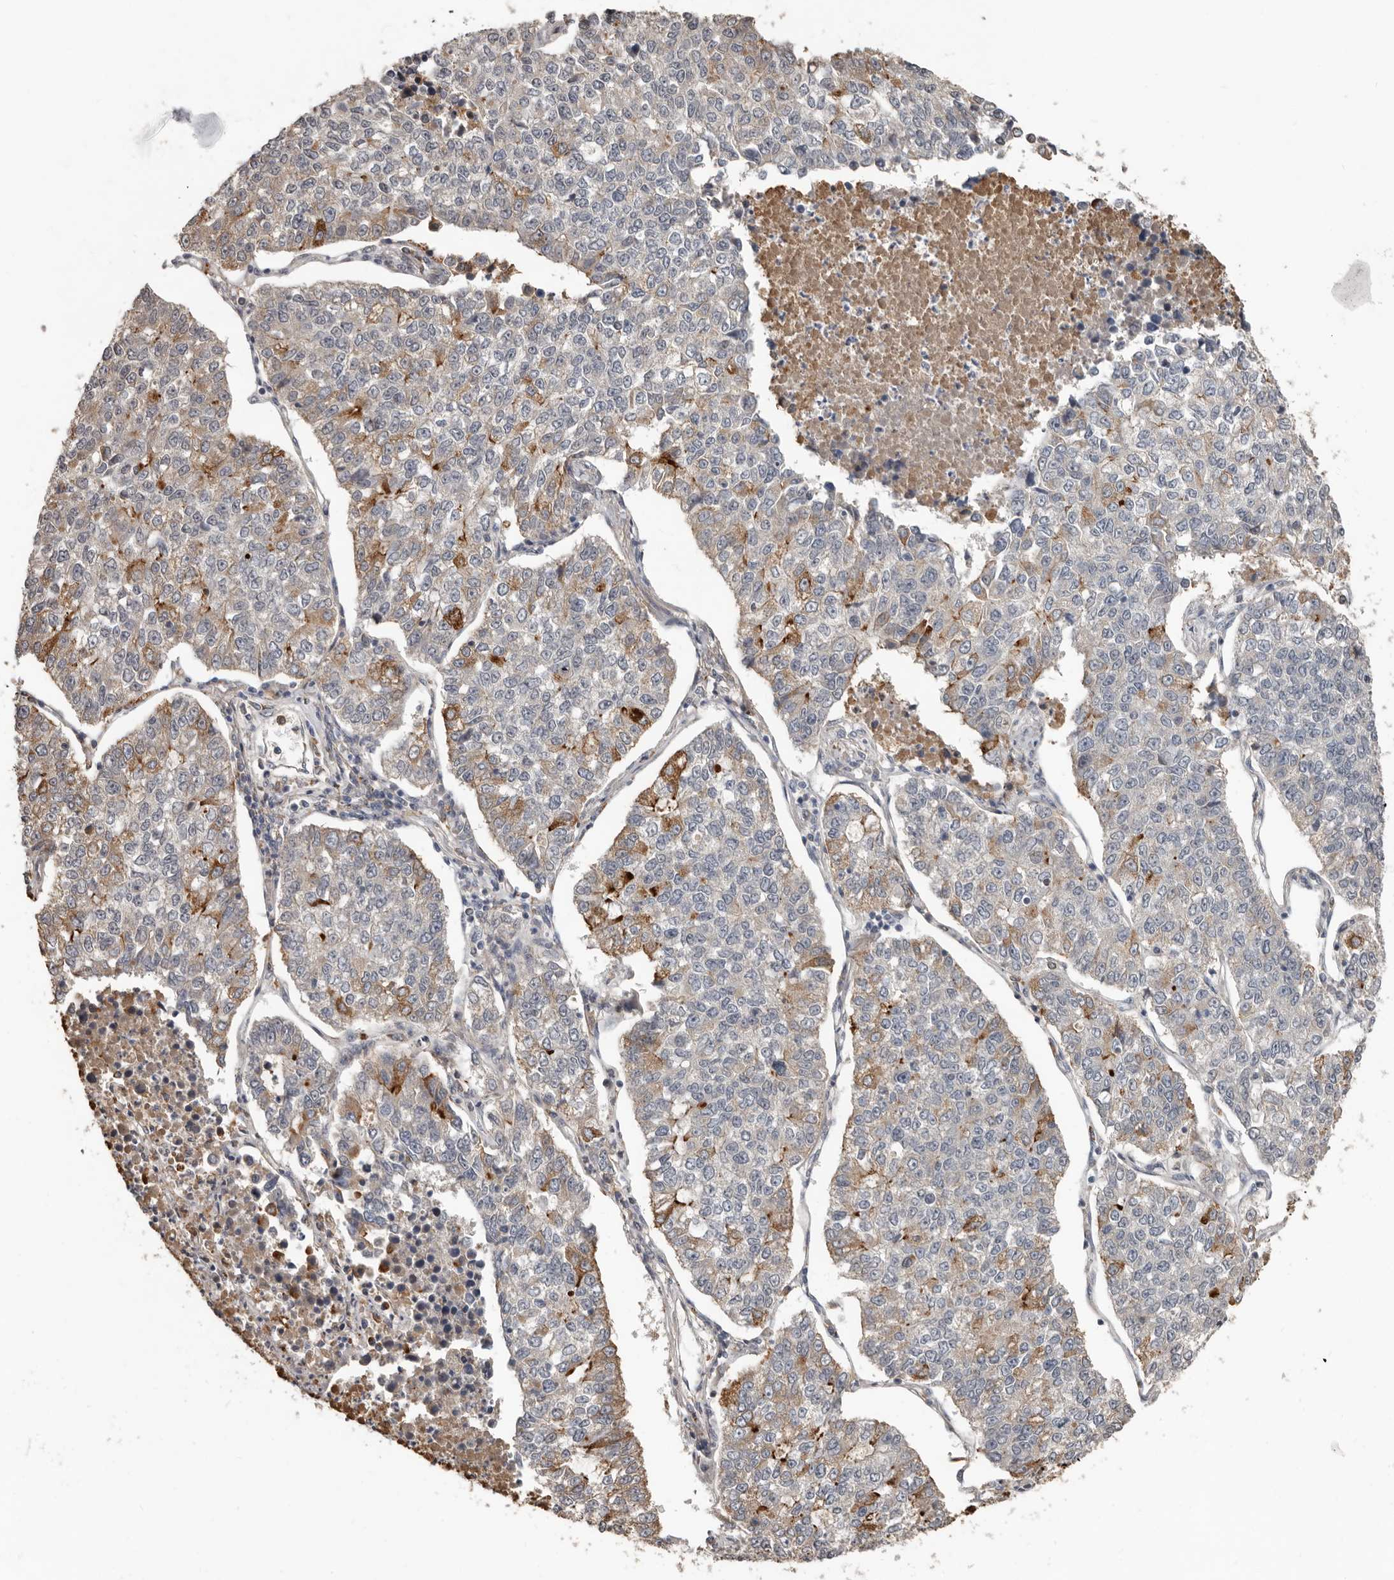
{"staining": {"intensity": "moderate", "quantity": "<25%", "location": "cytoplasmic/membranous"}, "tissue": "lung cancer", "cell_type": "Tumor cells", "image_type": "cancer", "snomed": [{"axis": "morphology", "description": "Adenocarcinoma, NOS"}, {"axis": "topography", "description": "Lung"}], "caption": "Protein analysis of lung adenocarcinoma tissue shows moderate cytoplasmic/membranous expression in about <25% of tumor cells.", "gene": "LRGUK", "patient": {"sex": "male", "age": 49}}